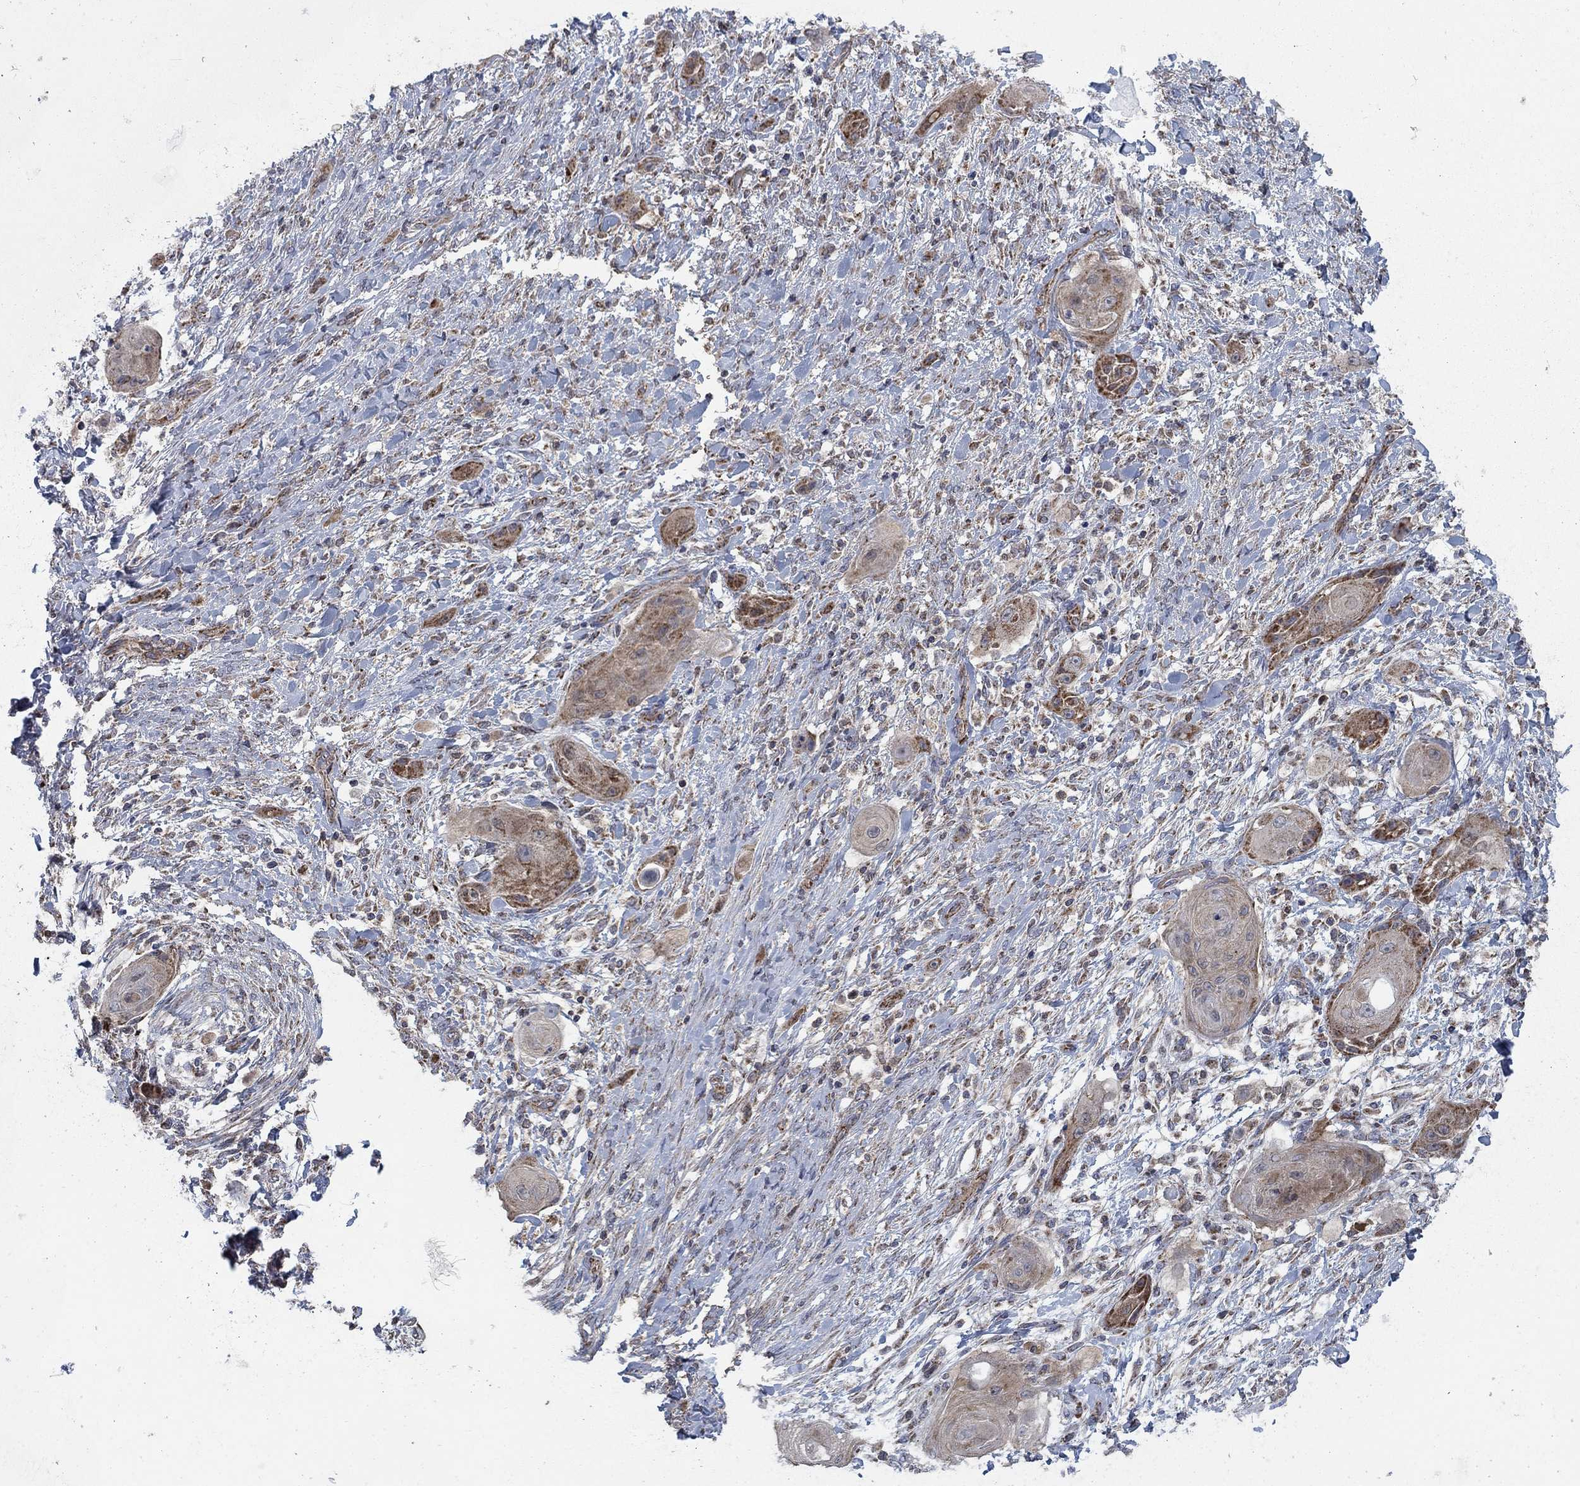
{"staining": {"intensity": "moderate", "quantity": "<25%", "location": "cytoplasmic/membranous"}, "tissue": "skin cancer", "cell_type": "Tumor cells", "image_type": "cancer", "snomed": [{"axis": "morphology", "description": "Squamous cell carcinoma, NOS"}, {"axis": "topography", "description": "Skin"}], "caption": "Immunohistochemical staining of human skin cancer (squamous cell carcinoma) shows moderate cytoplasmic/membranous protein positivity in about <25% of tumor cells.", "gene": "NME7", "patient": {"sex": "male", "age": 62}}